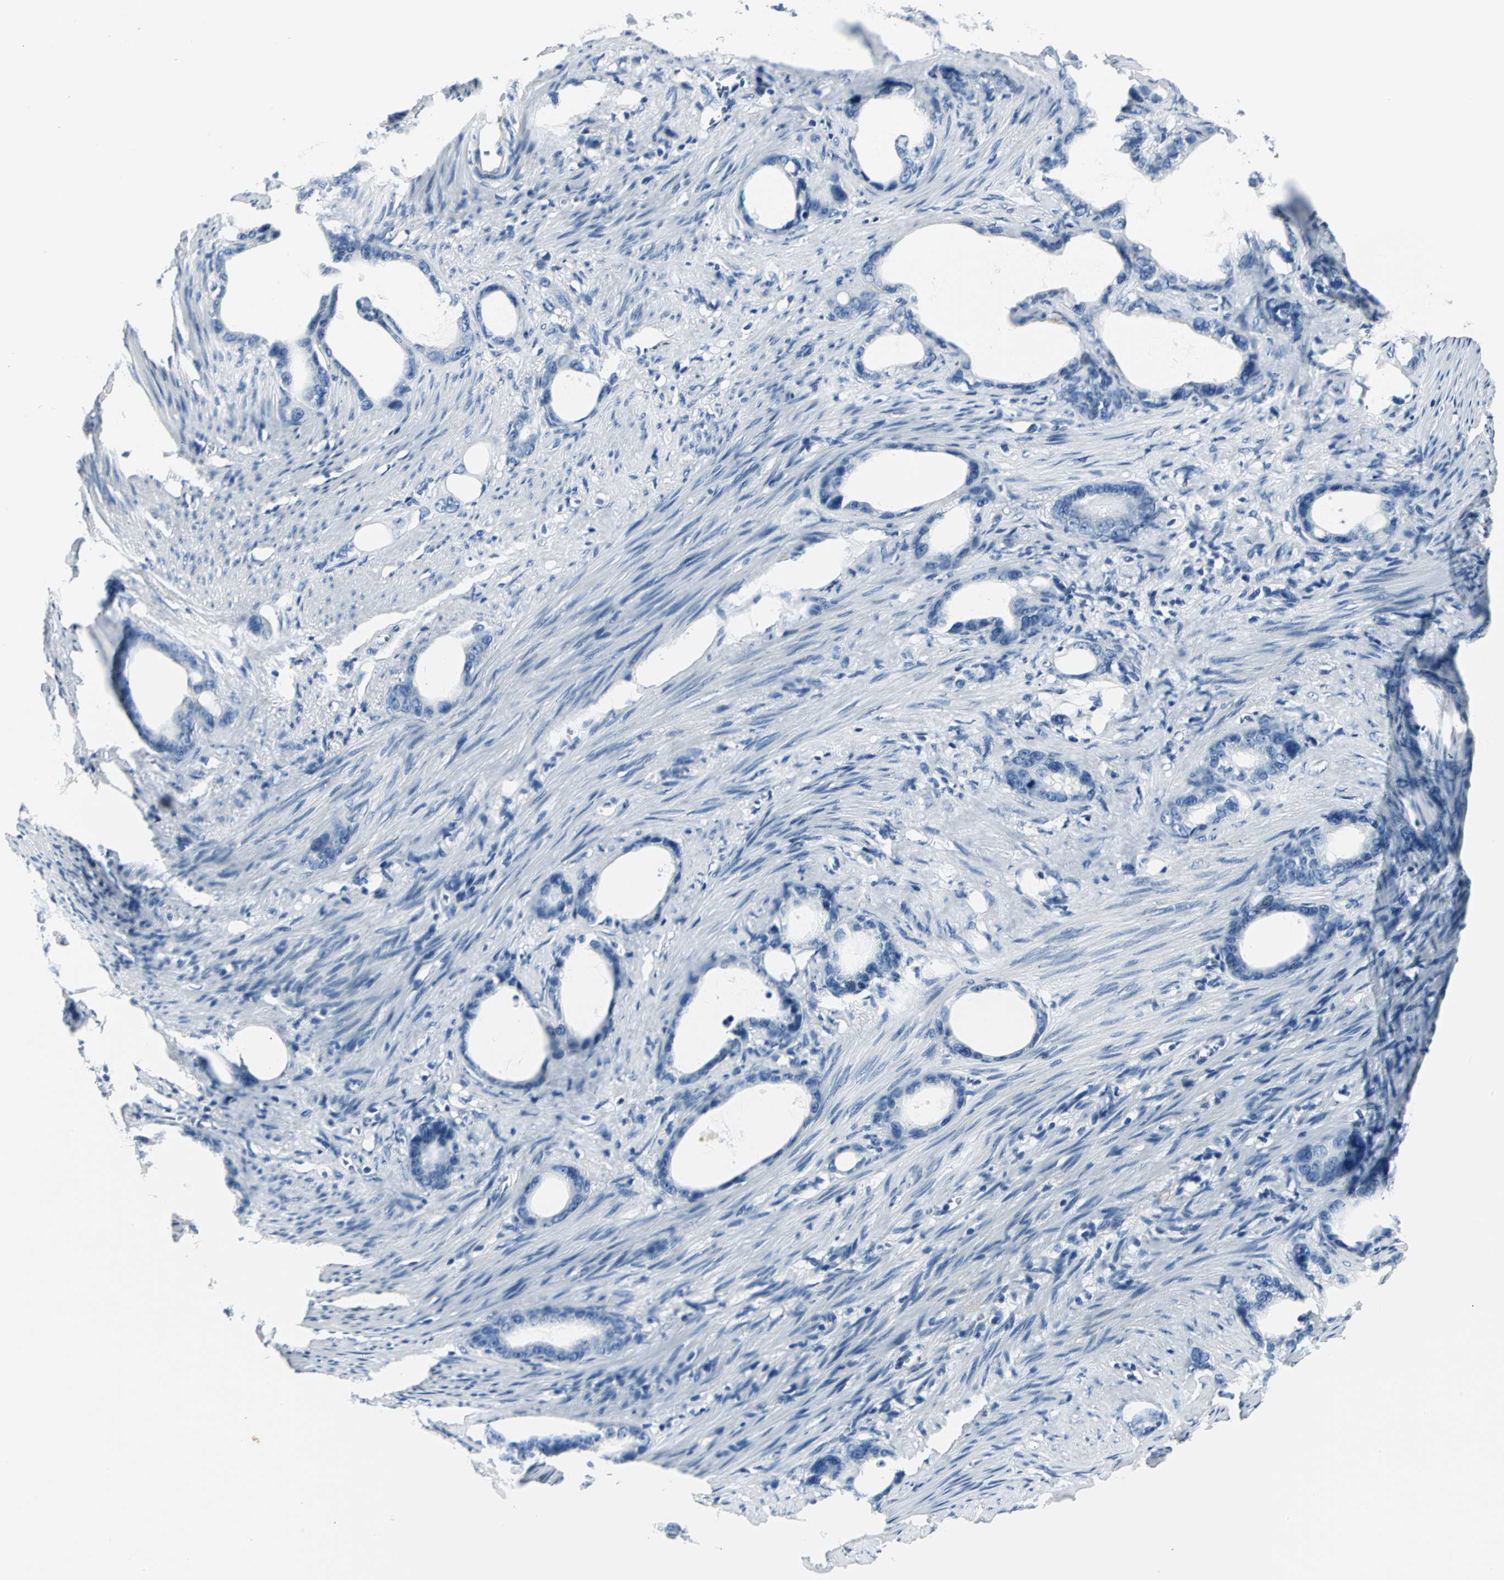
{"staining": {"intensity": "negative", "quantity": "none", "location": "none"}, "tissue": "stomach cancer", "cell_type": "Tumor cells", "image_type": "cancer", "snomed": [{"axis": "morphology", "description": "Adenocarcinoma, NOS"}, {"axis": "topography", "description": "Stomach"}], "caption": "Stomach cancer was stained to show a protein in brown. There is no significant positivity in tumor cells. The staining was performed using DAB to visualize the protein expression in brown, while the nuclei were stained in blue with hematoxylin (Magnification: 20x).", "gene": "B3GNT2", "patient": {"sex": "female", "age": 75}}